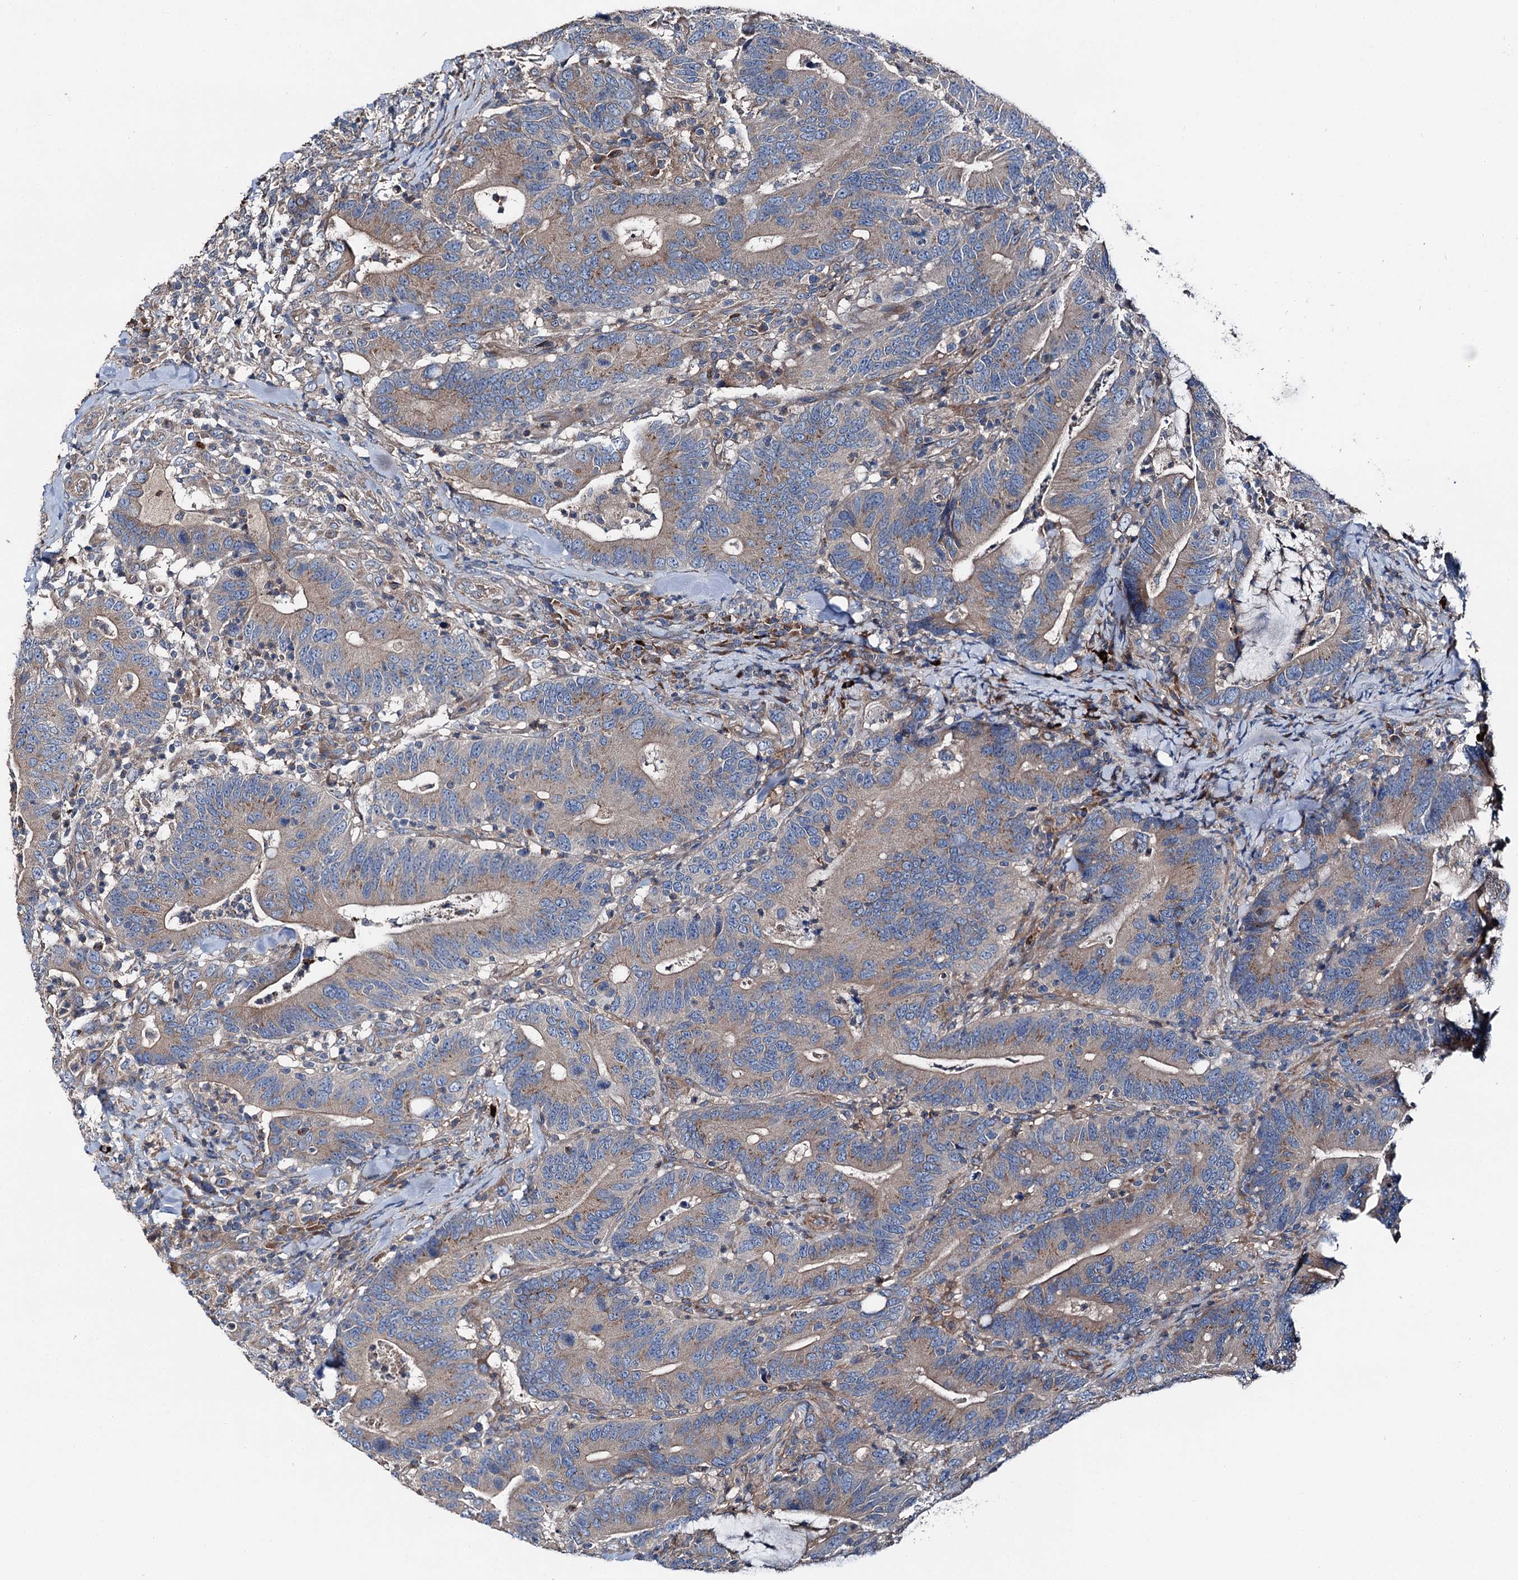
{"staining": {"intensity": "moderate", "quantity": "25%-75%", "location": "cytoplasmic/membranous"}, "tissue": "colorectal cancer", "cell_type": "Tumor cells", "image_type": "cancer", "snomed": [{"axis": "morphology", "description": "Adenocarcinoma, NOS"}, {"axis": "topography", "description": "Colon"}], "caption": "Protein staining exhibits moderate cytoplasmic/membranous positivity in about 25%-75% of tumor cells in colorectal cancer (adenocarcinoma).", "gene": "SLC22A25", "patient": {"sex": "female", "age": 66}}